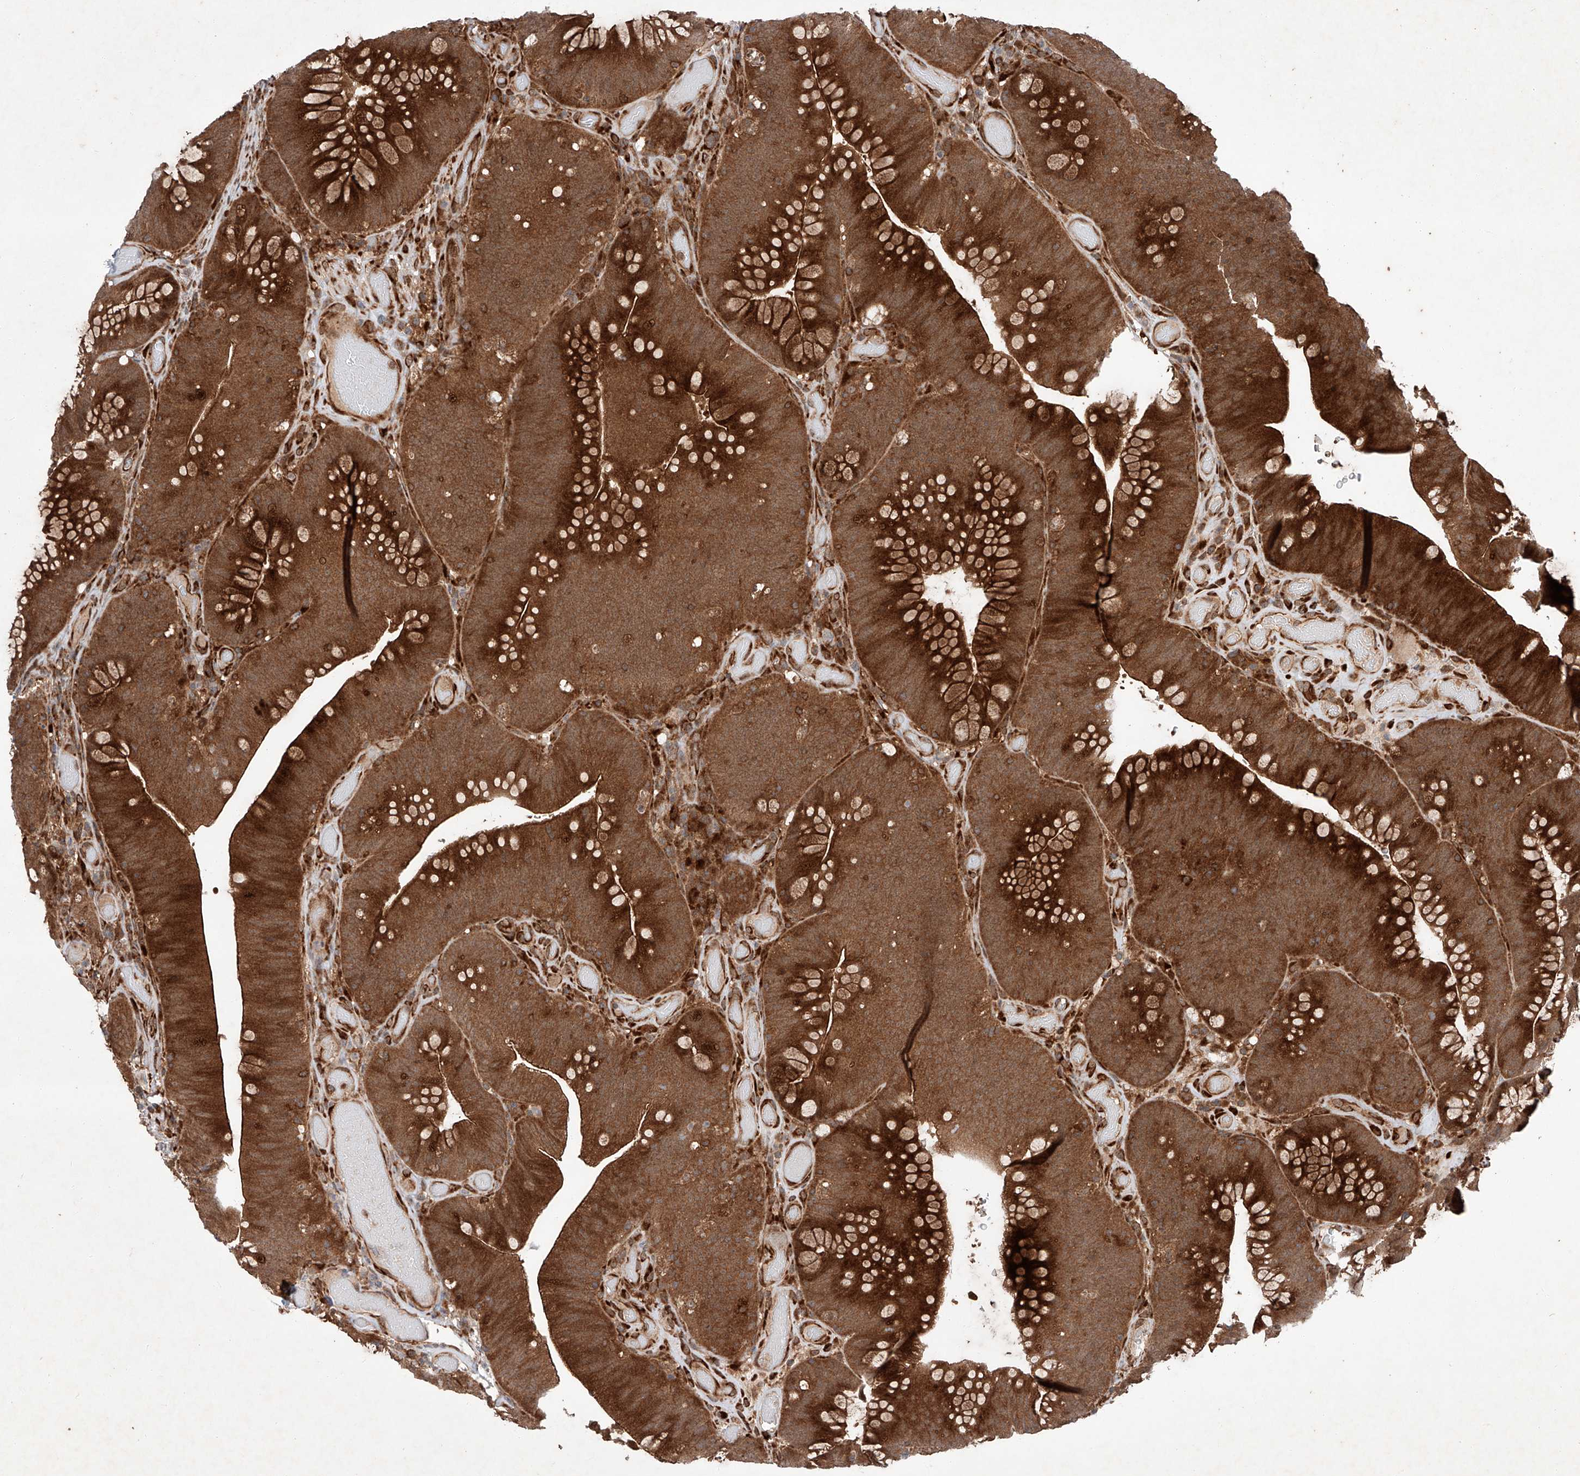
{"staining": {"intensity": "strong", "quantity": ">75%", "location": "cytoplasmic/membranous"}, "tissue": "colorectal cancer", "cell_type": "Tumor cells", "image_type": "cancer", "snomed": [{"axis": "morphology", "description": "Normal tissue, NOS"}, {"axis": "topography", "description": "Colon"}], "caption": "This is an image of immunohistochemistry staining of colorectal cancer, which shows strong staining in the cytoplasmic/membranous of tumor cells.", "gene": "ZFP28", "patient": {"sex": "female", "age": 82}}